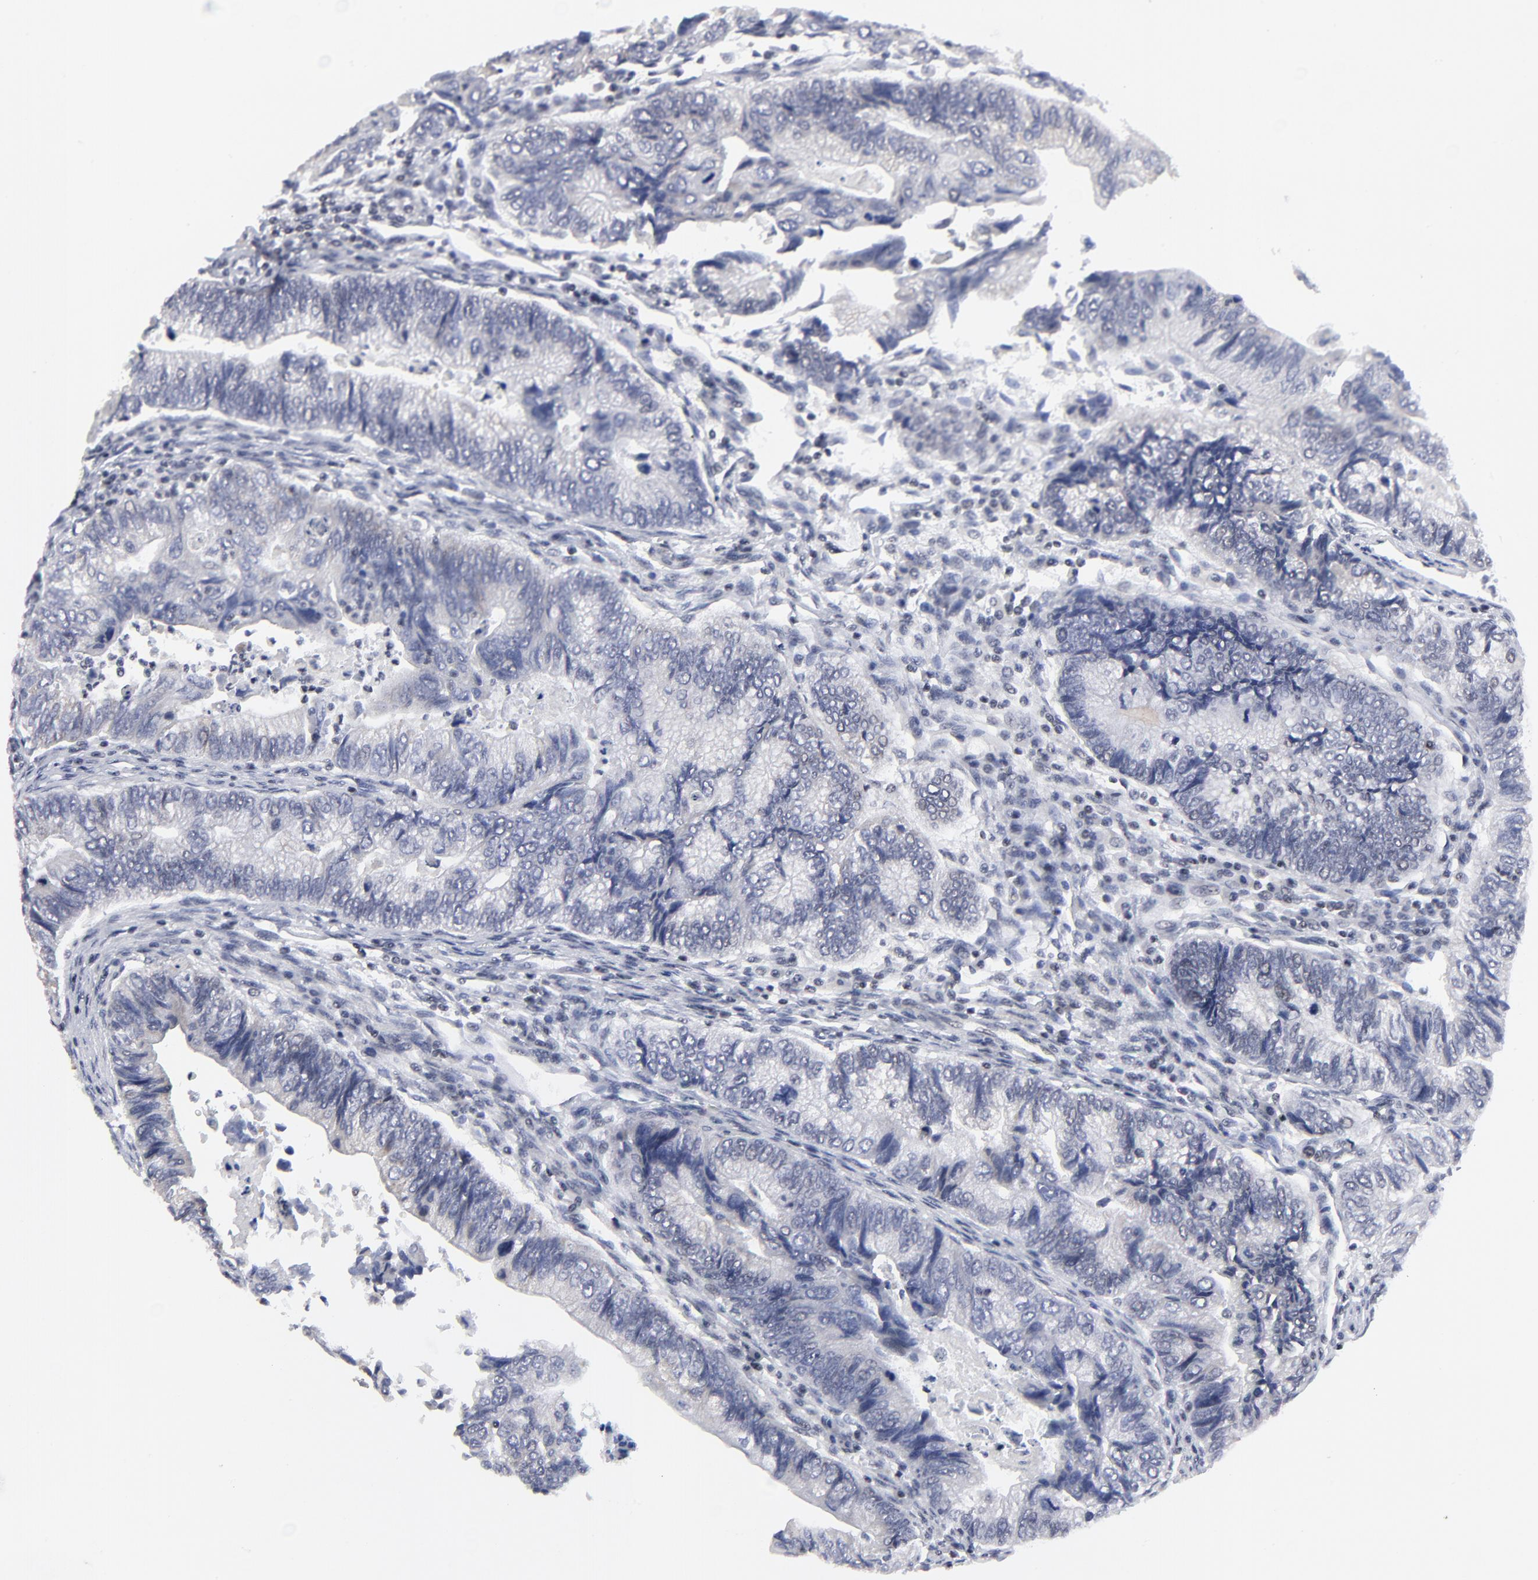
{"staining": {"intensity": "negative", "quantity": "none", "location": "none"}, "tissue": "colorectal cancer", "cell_type": "Tumor cells", "image_type": "cancer", "snomed": [{"axis": "morphology", "description": "Adenocarcinoma, NOS"}, {"axis": "topography", "description": "Colon"}], "caption": "The photomicrograph reveals no significant positivity in tumor cells of adenocarcinoma (colorectal). (Stains: DAB (3,3'-diaminobenzidine) immunohistochemistry (IHC) with hematoxylin counter stain, Microscopy: brightfield microscopy at high magnification).", "gene": "SP2", "patient": {"sex": "female", "age": 11}}